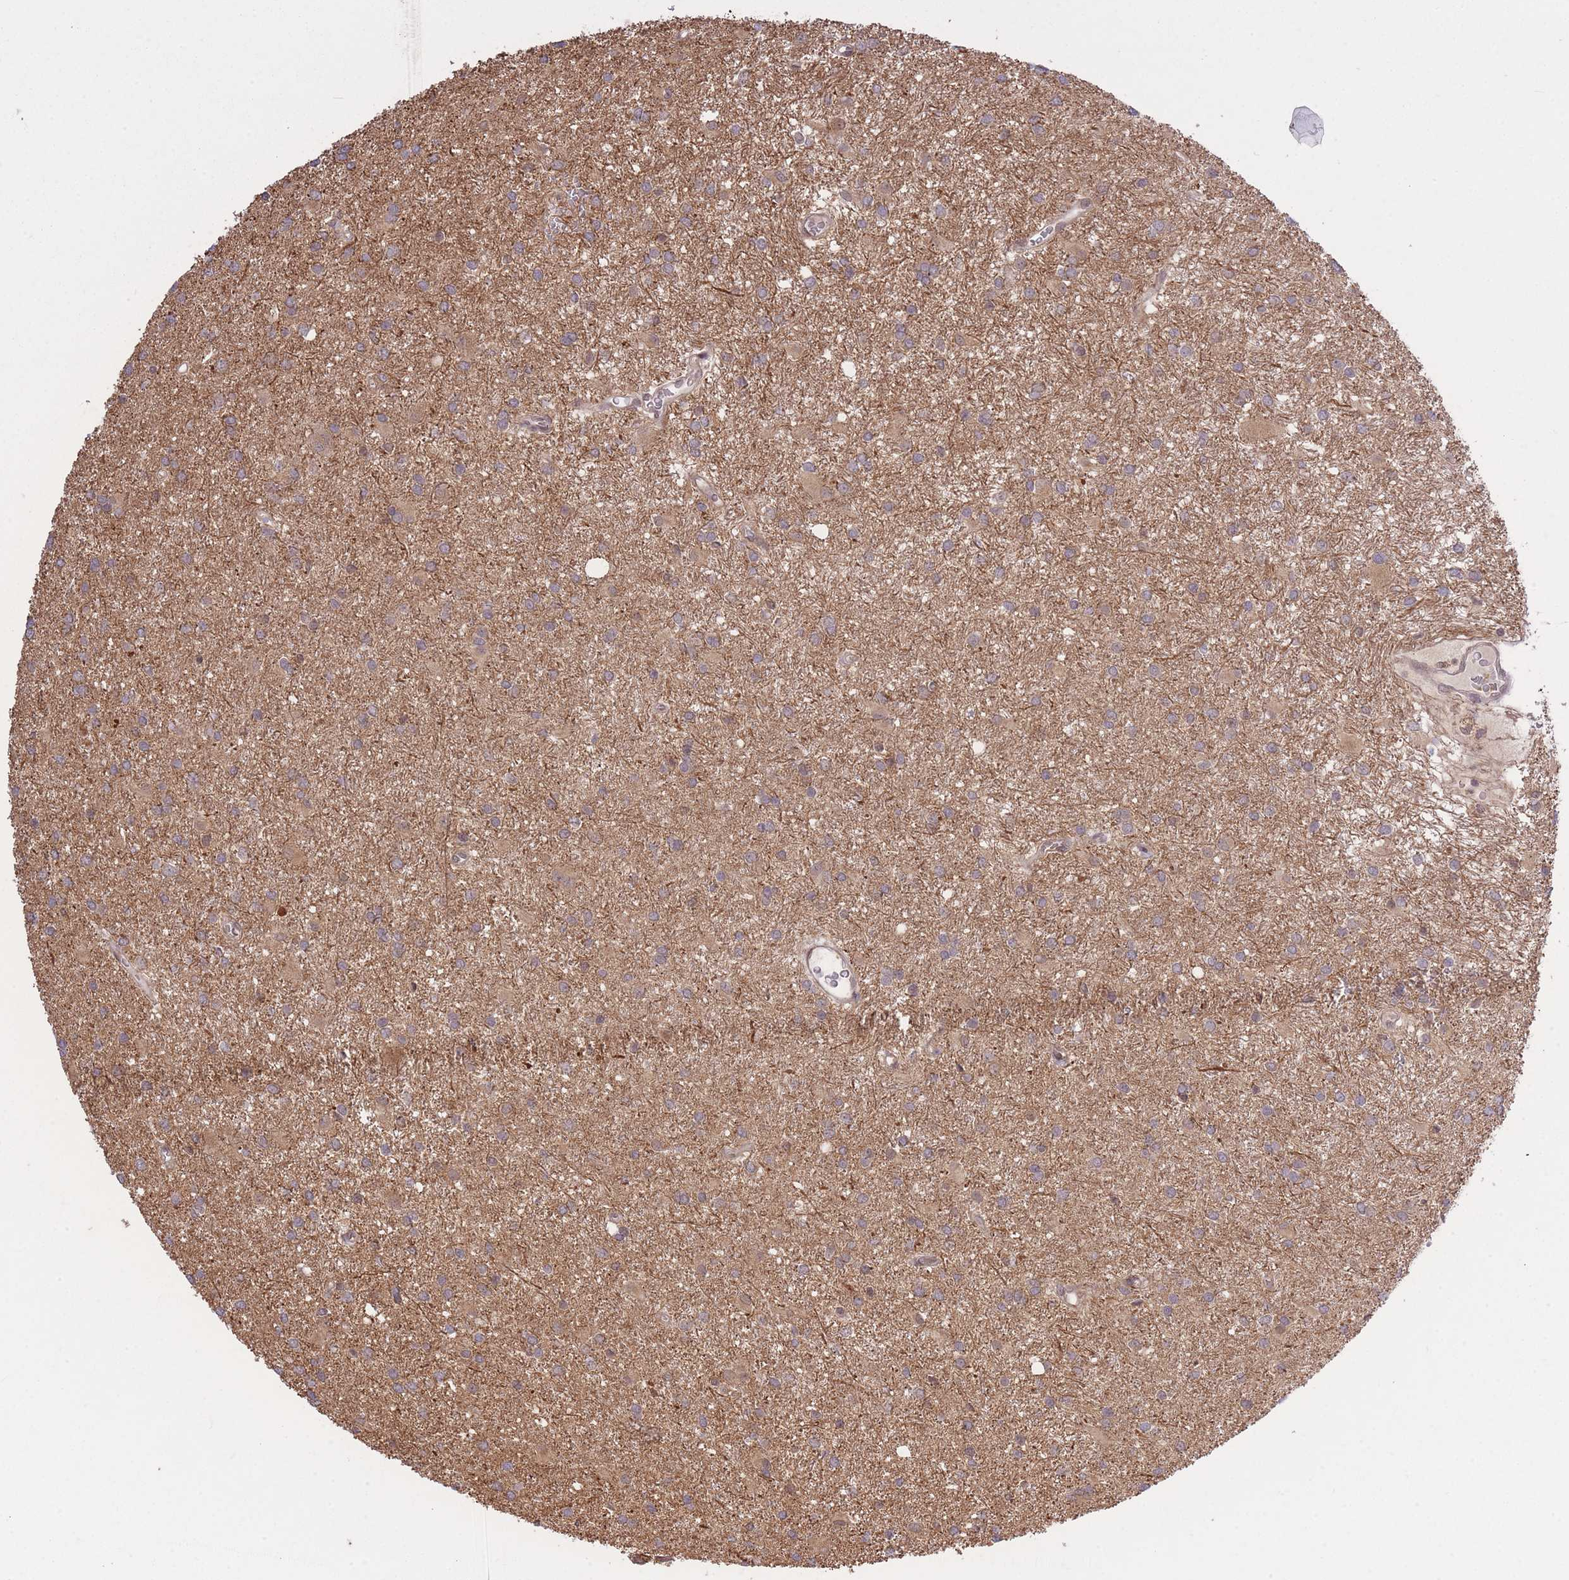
{"staining": {"intensity": "weak", "quantity": "25%-75%", "location": "cytoplasmic/membranous"}, "tissue": "glioma", "cell_type": "Tumor cells", "image_type": "cancer", "snomed": [{"axis": "morphology", "description": "Glioma, malignant, High grade"}, {"axis": "topography", "description": "Brain"}], "caption": "An immunohistochemistry (IHC) histopathology image of neoplastic tissue is shown. Protein staining in brown highlights weak cytoplasmic/membranous positivity in glioma within tumor cells. (Brightfield microscopy of DAB IHC at high magnification).", "gene": "ZNF391", "patient": {"sex": "female", "age": 50}}